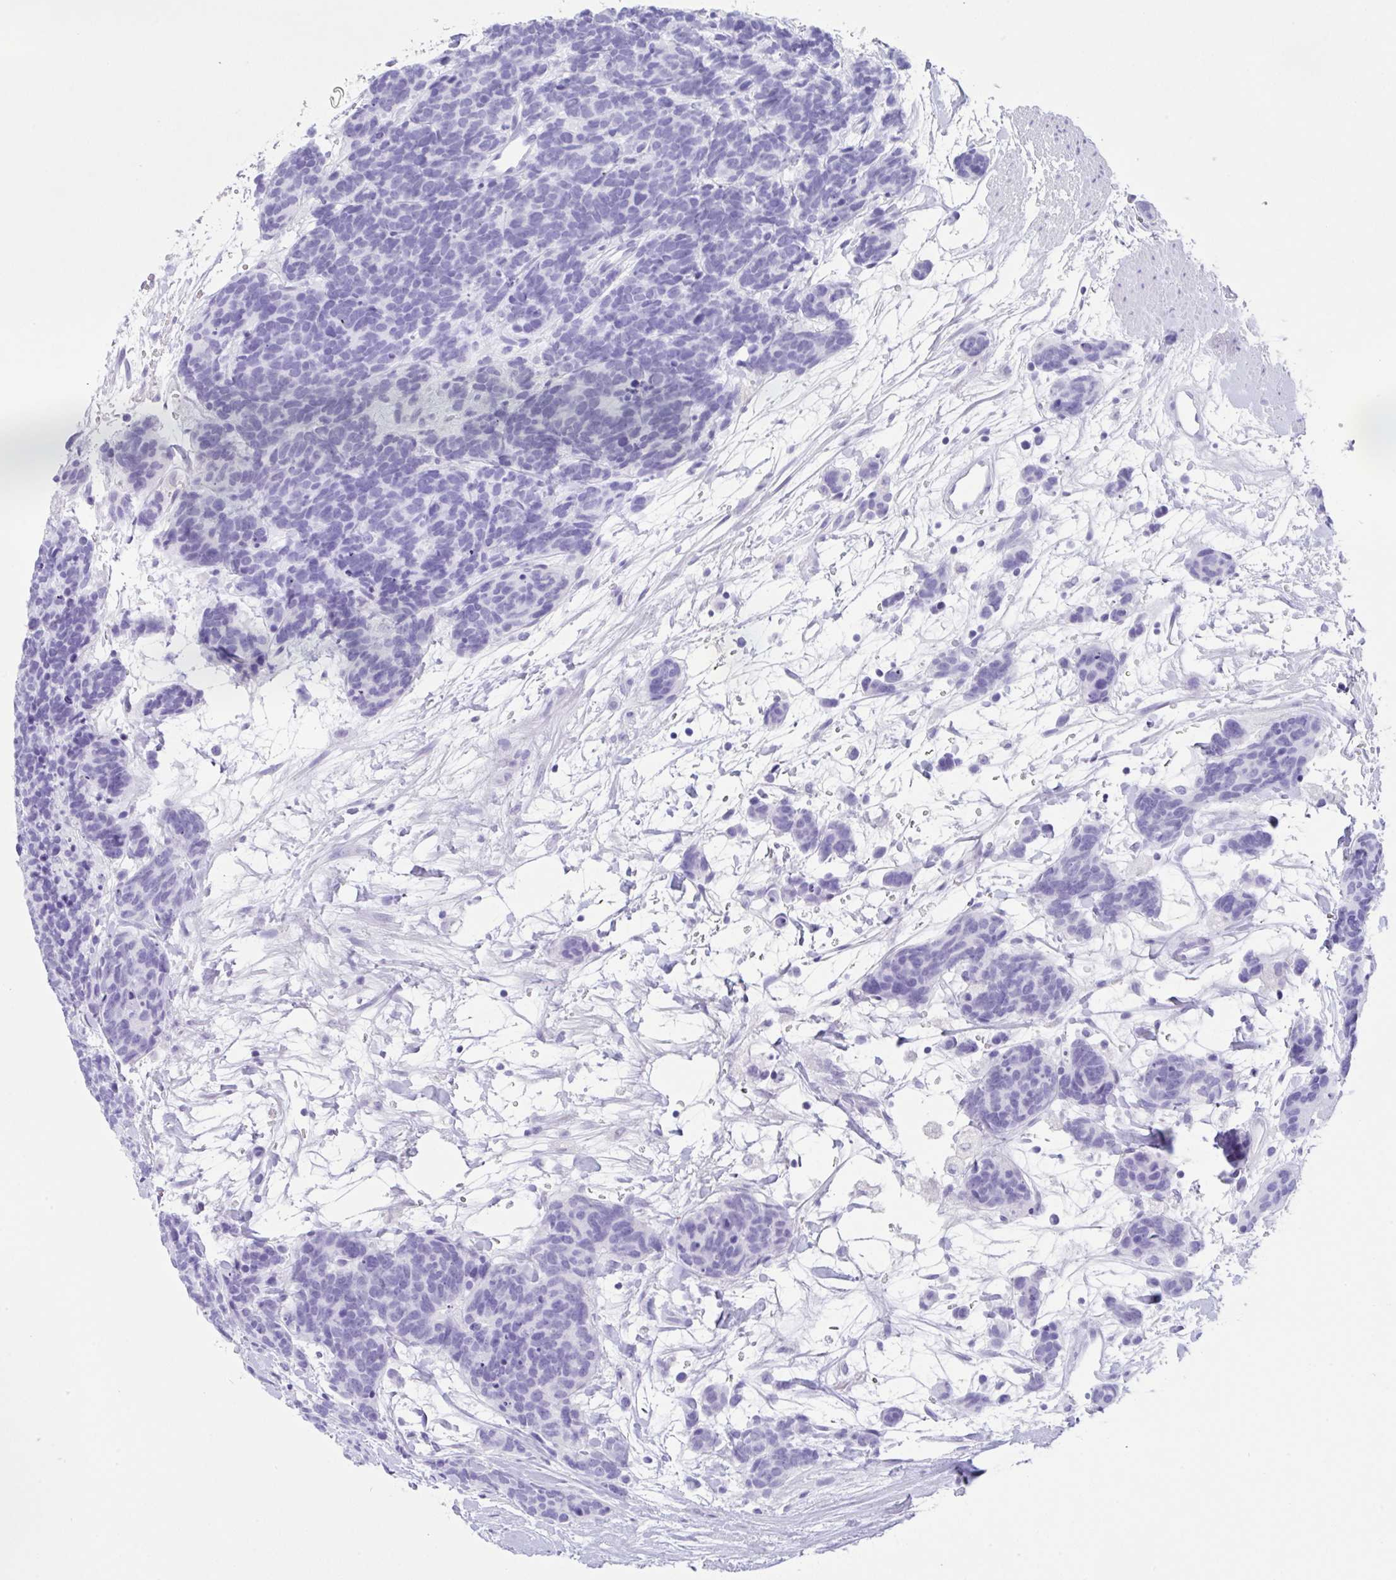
{"staining": {"intensity": "negative", "quantity": "none", "location": "none"}, "tissue": "carcinoid", "cell_type": "Tumor cells", "image_type": "cancer", "snomed": [{"axis": "morphology", "description": "Carcinoma, NOS"}, {"axis": "morphology", "description": "Carcinoid, malignant, NOS"}, {"axis": "topography", "description": "Prostate"}], "caption": "IHC photomicrograph of human carcinoid stained for a protein (brown), which shows no staining in tumor cells.", "gene": "CPA1", "patient": {"sex": "male", "age": 57}}